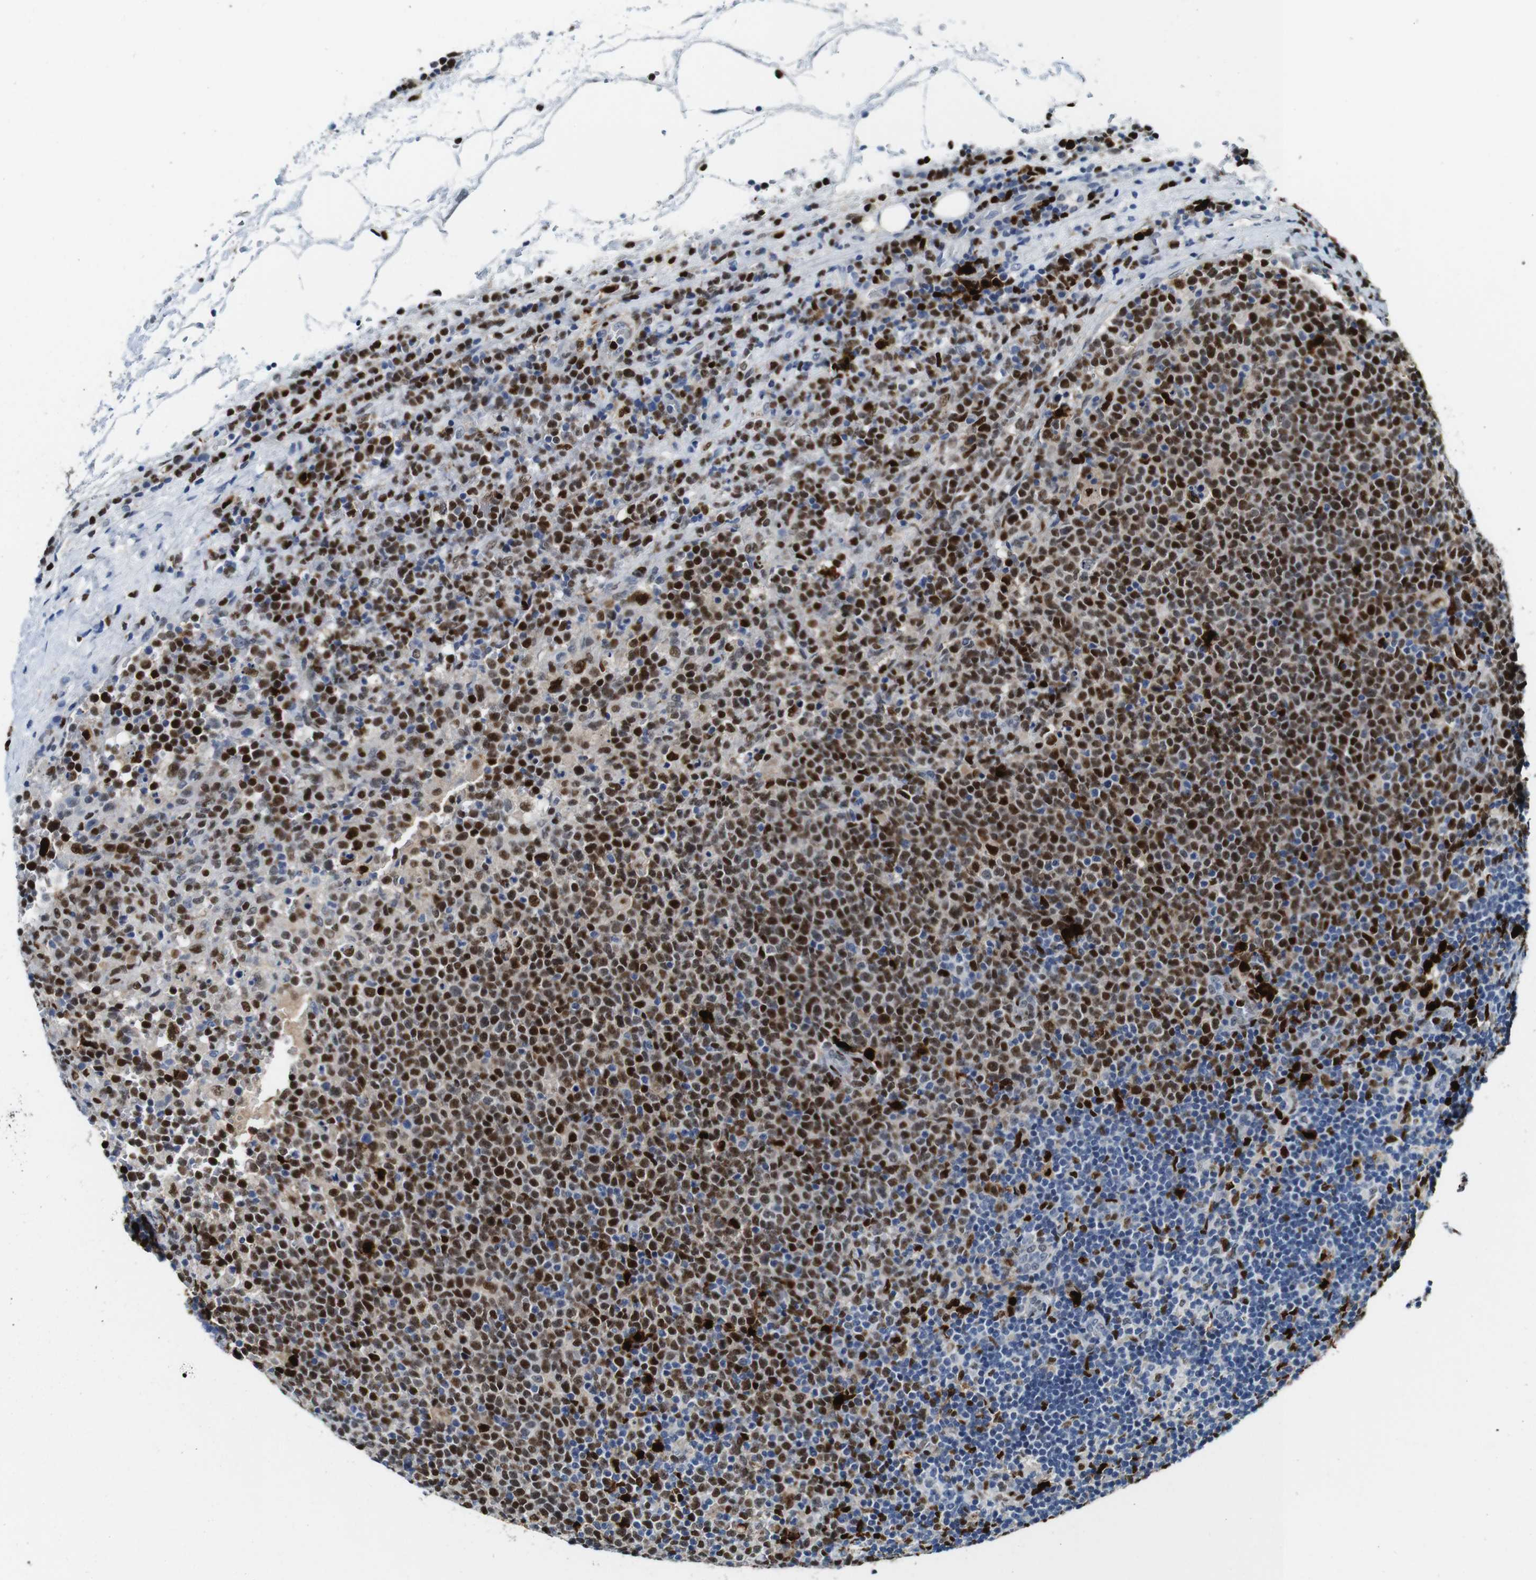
{"staining": {"intensity": "strong", "quantity": "25%-75%", "location": "nuclear"}, "tissue": "lymphoma", "cell_type": "Tumor cells", "image_type": "cancer", "snomed": [{"axis": "morphology", "description": "Malignant lymphoma, non-Hodgkin's type, High grade"}, {"axis": "topography", "description": "Lymph node"}], "caption": "There is high levels of strong nuclear expression in tumor cells of high-grade malignant lymphoma, non-Hodgkin's type, as demonstrated by immunohistochemical staining (brown color).", "gene": "IRF8", "patient": {"sex": "male", "age": 61}}